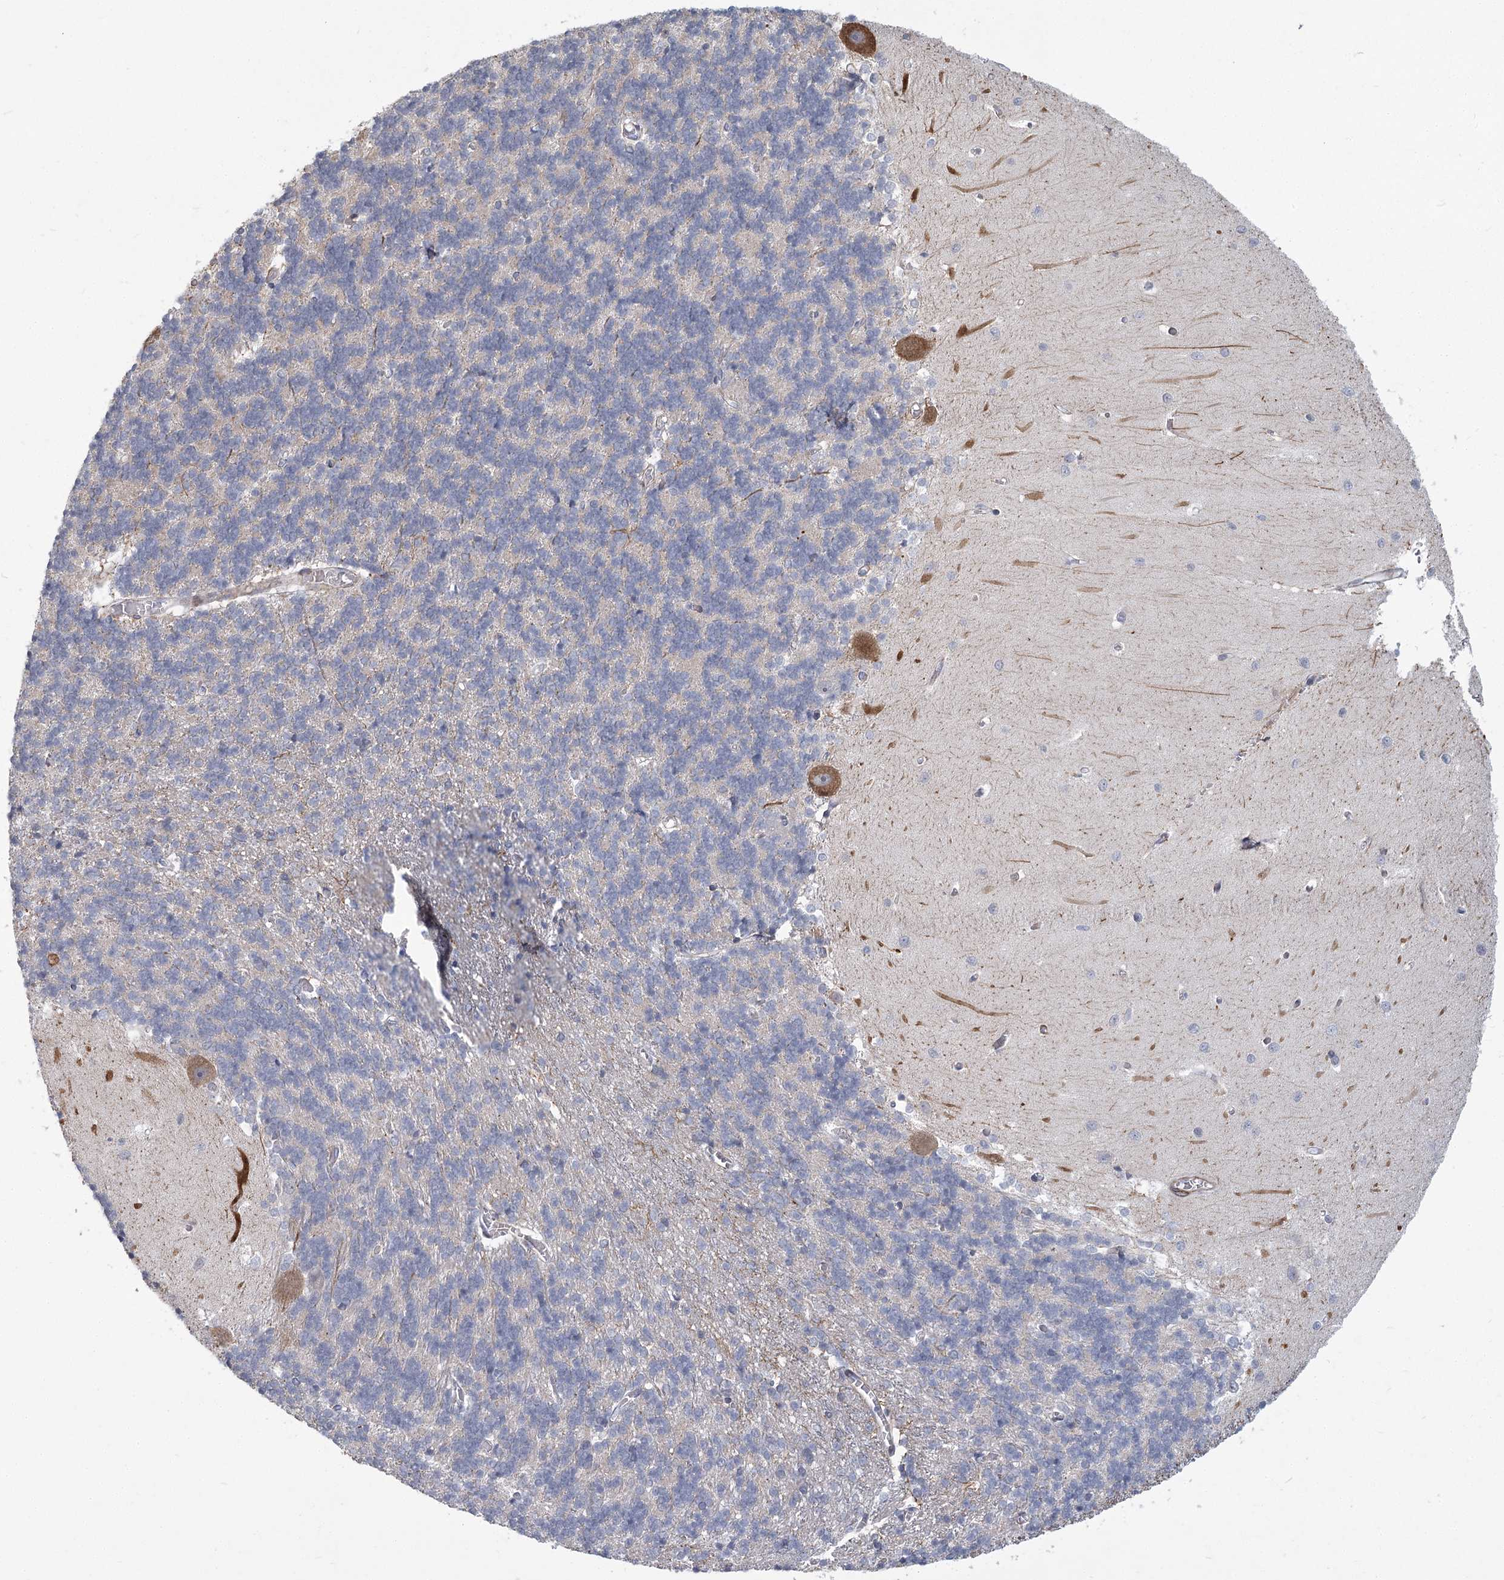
{"staining": {"intensity": "negative", "quantity": "none", "location": "none"}, "tissue": "cerebellum", "cell_type": "Cells in granular layer", "image_type": "normal", "snomed": [{"axis": "morphology", "description": "Normal tissue, NOS"}, {"axis": "topography", "description": "Cerebellum"}], "caption": "A high-resolution image shows IHC staining of normal cerebellum, which shows no significant positivity in cells in granular layer. (Brightfield microscopy of DAB immunohistochemistry (IHC) at high magnification).", "gene": "MEPE", "patient": {"sex": "male", "age": 37}}